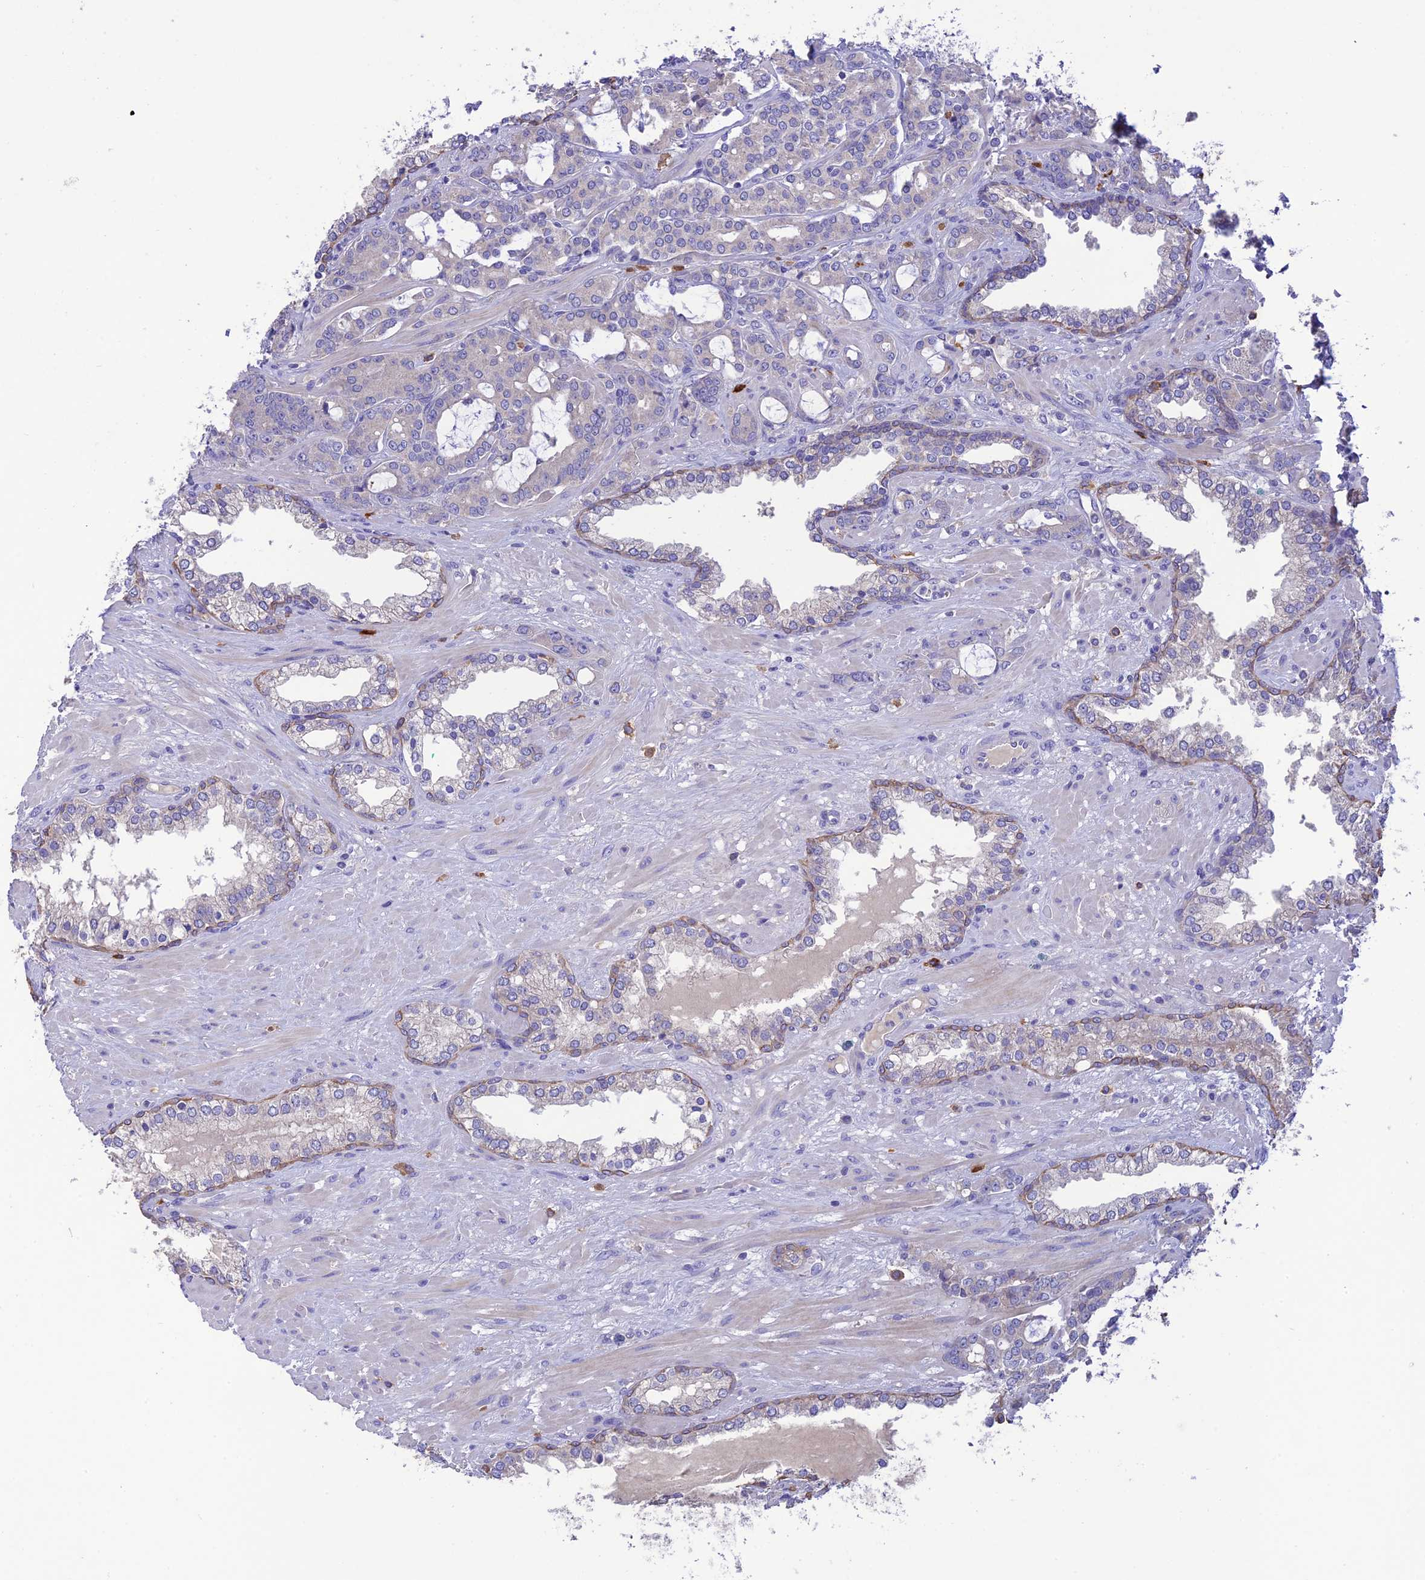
{"staining": {"intensity": "negative", "quantity": "none", "location": "none"}, "tissue": "prostate cancer", "cell_type": "Tumor cells", "image_type": "cancer", "snomed": [{"axis": "morphology", "description": "Adenocarcinoma, High grade"}, {"axis": "topography", "description": "Prostate"}], "caption": "Immunohistochemical staining of human prostate cancer demonstrates no significant positivity in tumor cells.", "gene": "SFT2D2", "patient": {"sex": "male", "age": 72}}